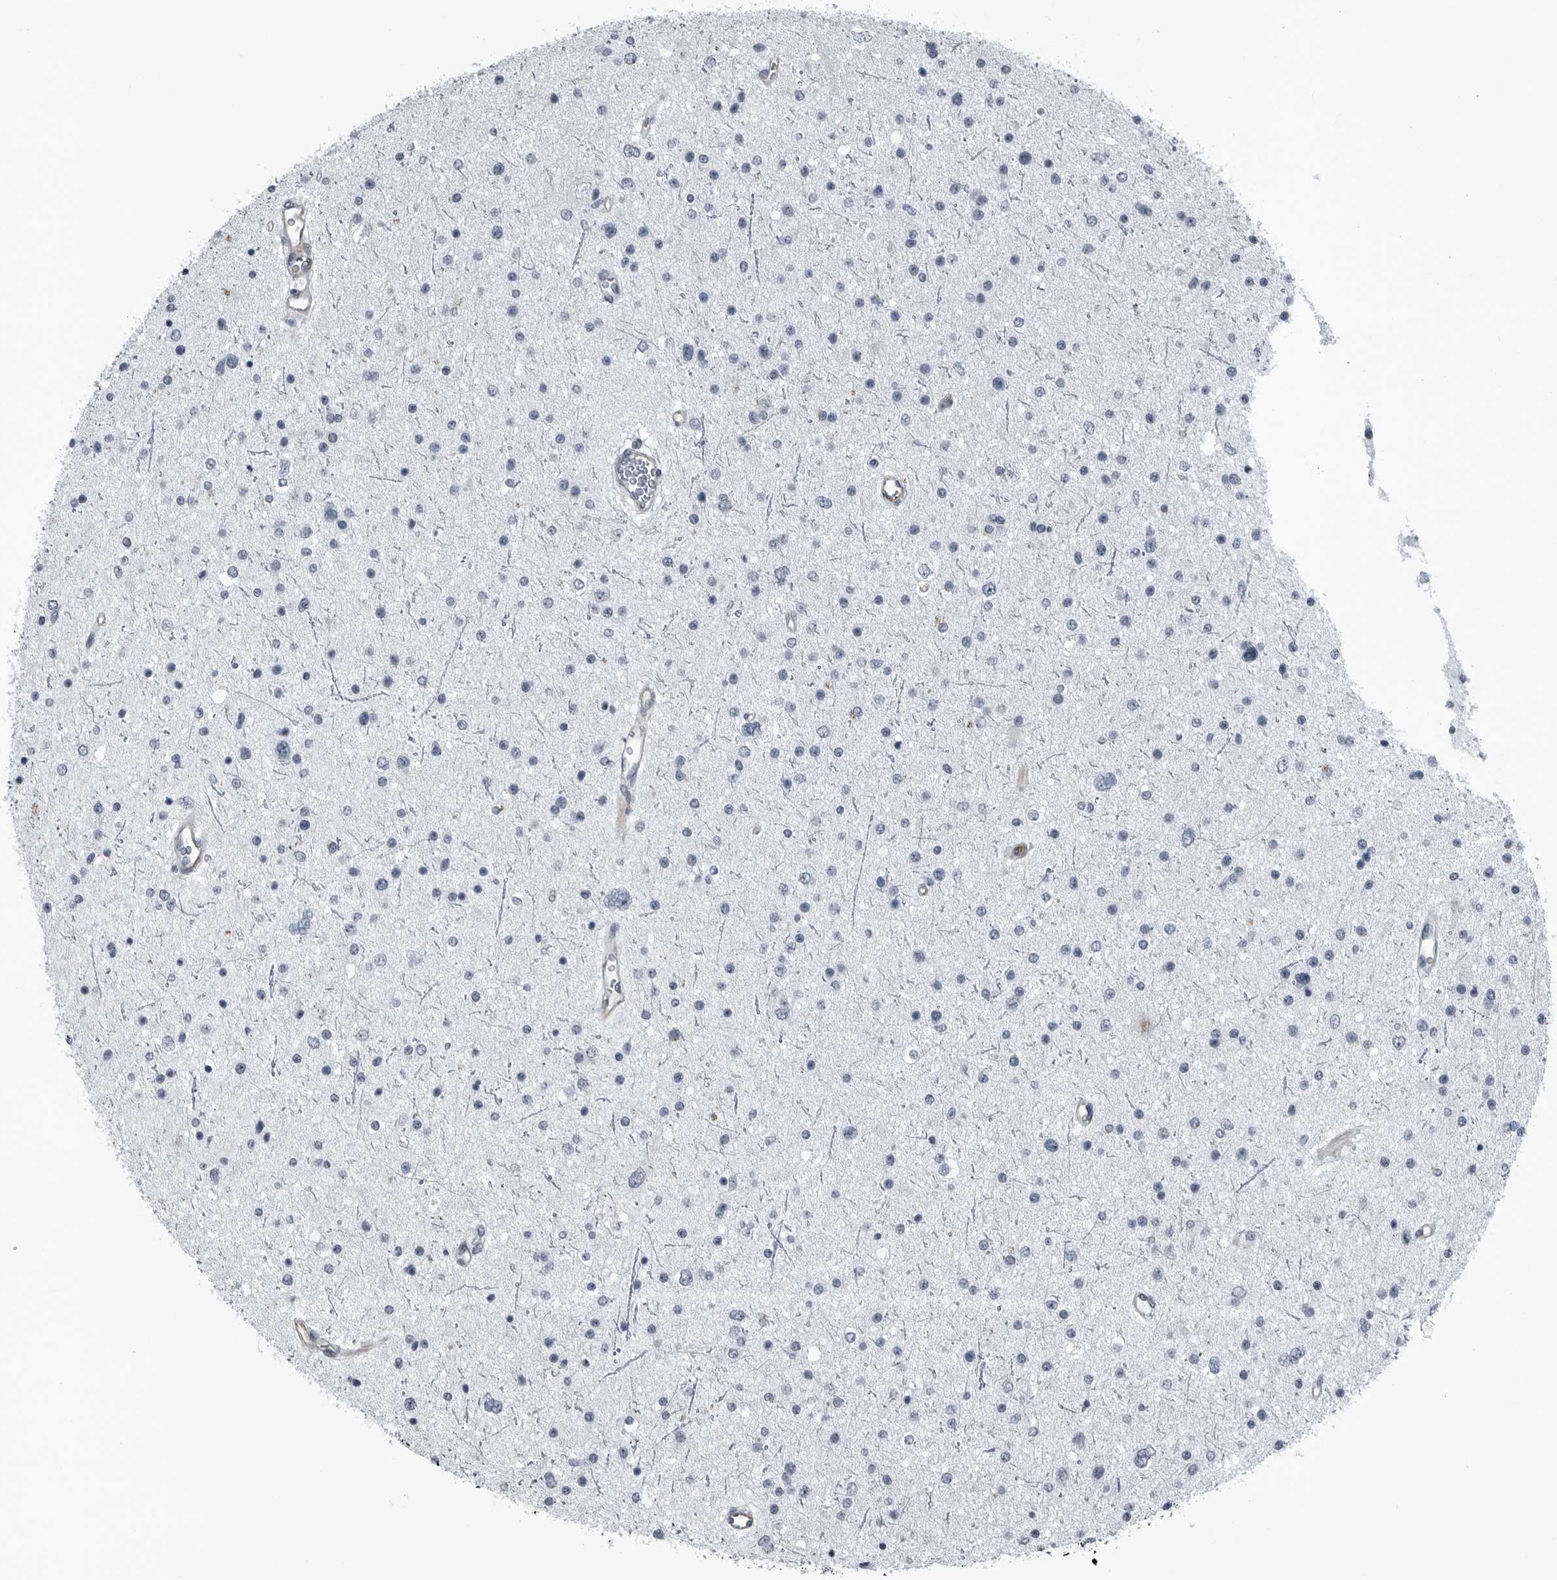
{"staining": {"intensity": "negative", "quantity": "none", "location": "none"}, "tissue": "glioma", "cell_type": "Tumor cells", "image_type": "cancer", "snomed": [{"axis": "morphology", "description": "Glioma, malignant, Low grade"}, {"axis": "topography", "description": "Brain"}], "caption": "Immunohistochemistry (IHC) histopathology image of human low-grade glioma (malignant) stained for a protein (brown), which shows no staining in tumor cells. (DAB (3,3'-diaminobenzidine) immunohistochemistry (IHC) visualized using brightfield microscopy, high magnification).", "gene": "GAK", "patient": {"sex": "female", "age": 37}}